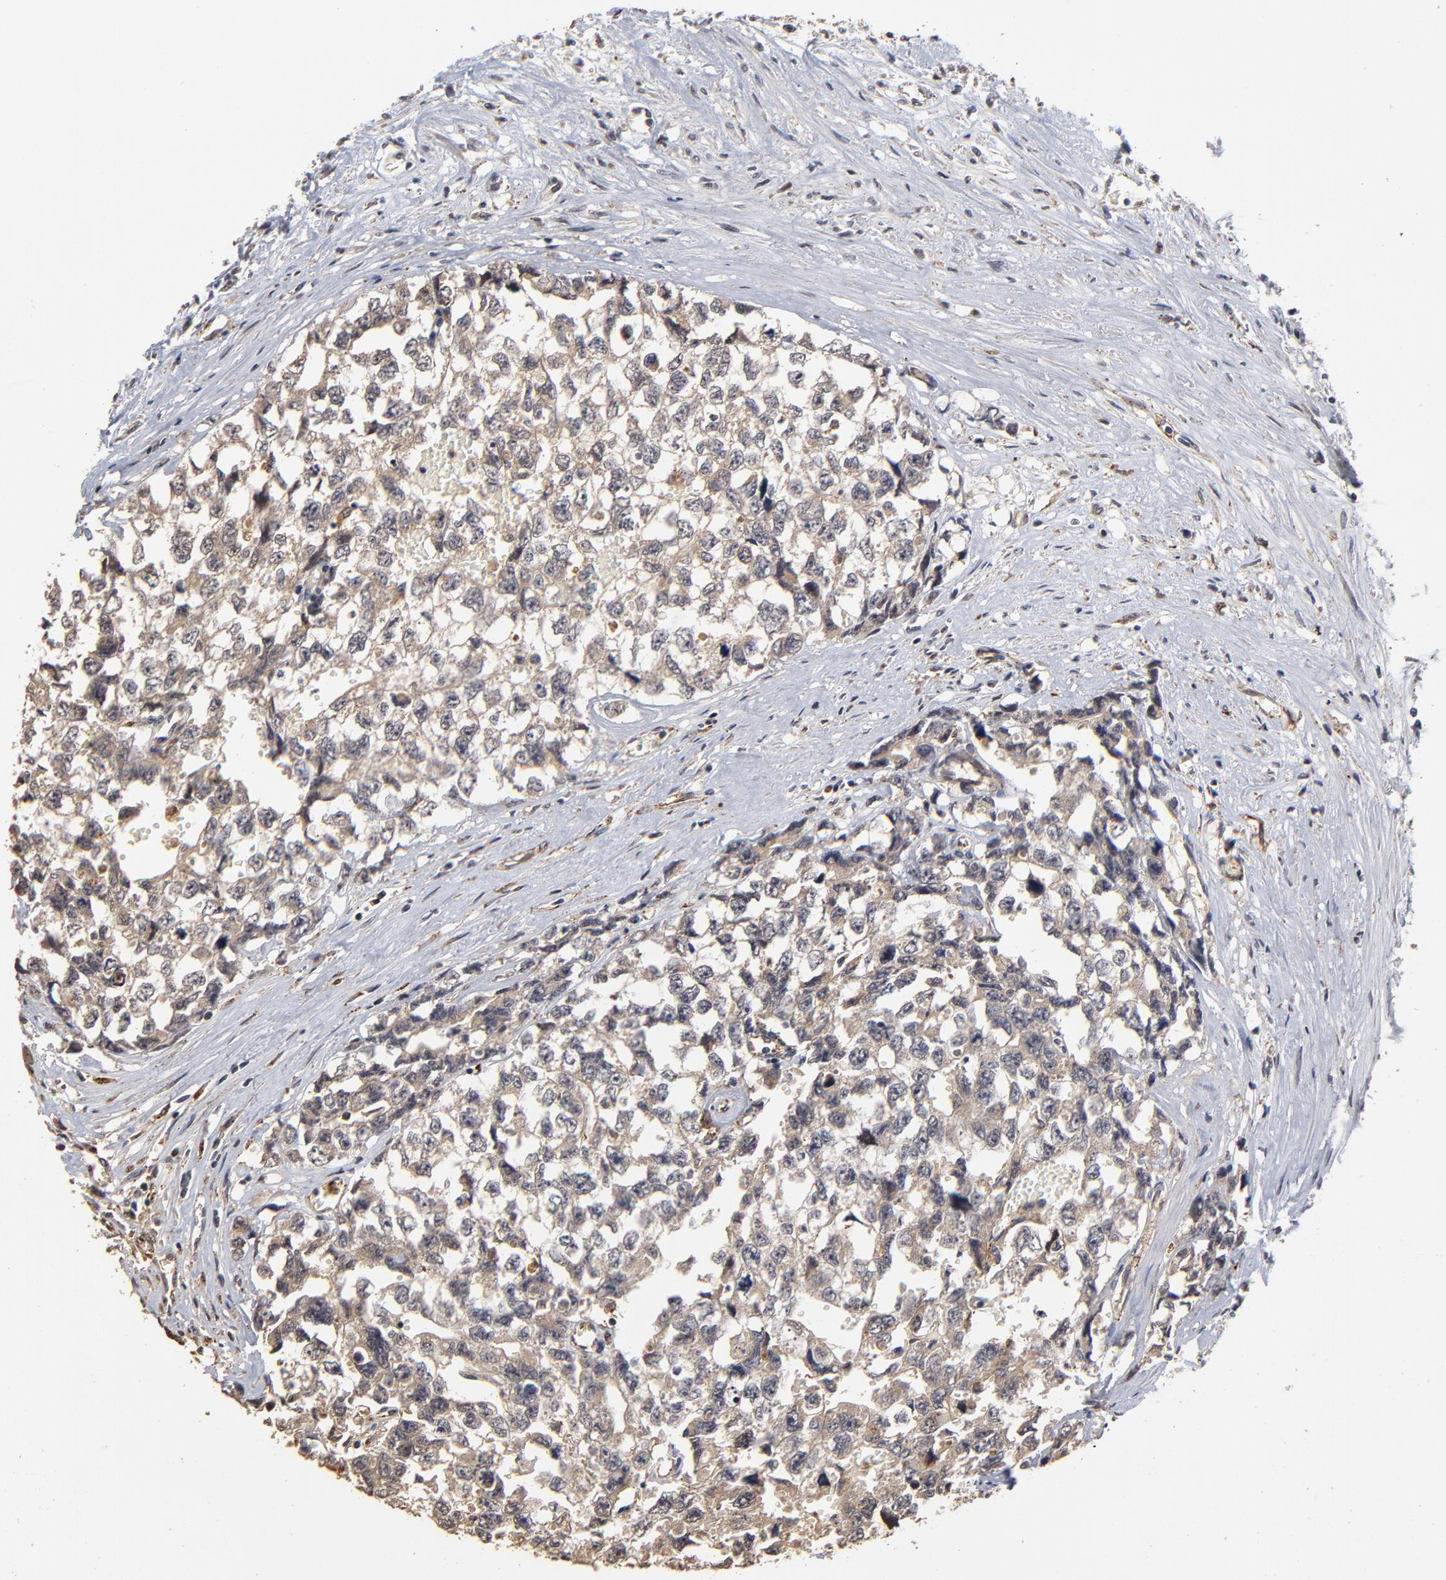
{"staining": {"intensity": "moderate", "quantity": "25%-75%", "location": "cytoplasmic/membranous"}, "tissue": "testis cancer", "cell_type": "Tumor cells", "image_type": "cancer", "snomed": [{"axis": "morphology", "description": "Carcinoma, Embryonal, NOS"}, {"axis": "topography", "description": "Testis"}], "caption": "Immunohistochemical staining of human embryonal carcinoma (testis) exhibits medium levels of moderate cytoplasmic/membranous protein positivity in approximately 25%-75% of tumor cells. The staining was performed using DAB (3,3'-diaminobenzidine) to visualize the protein expression in brown, while the nuclei were stained in blue with hematoxylin (Magnification: 20x).", "gene": "ASB8", "patient": {"sex": "male", "age": 31}}